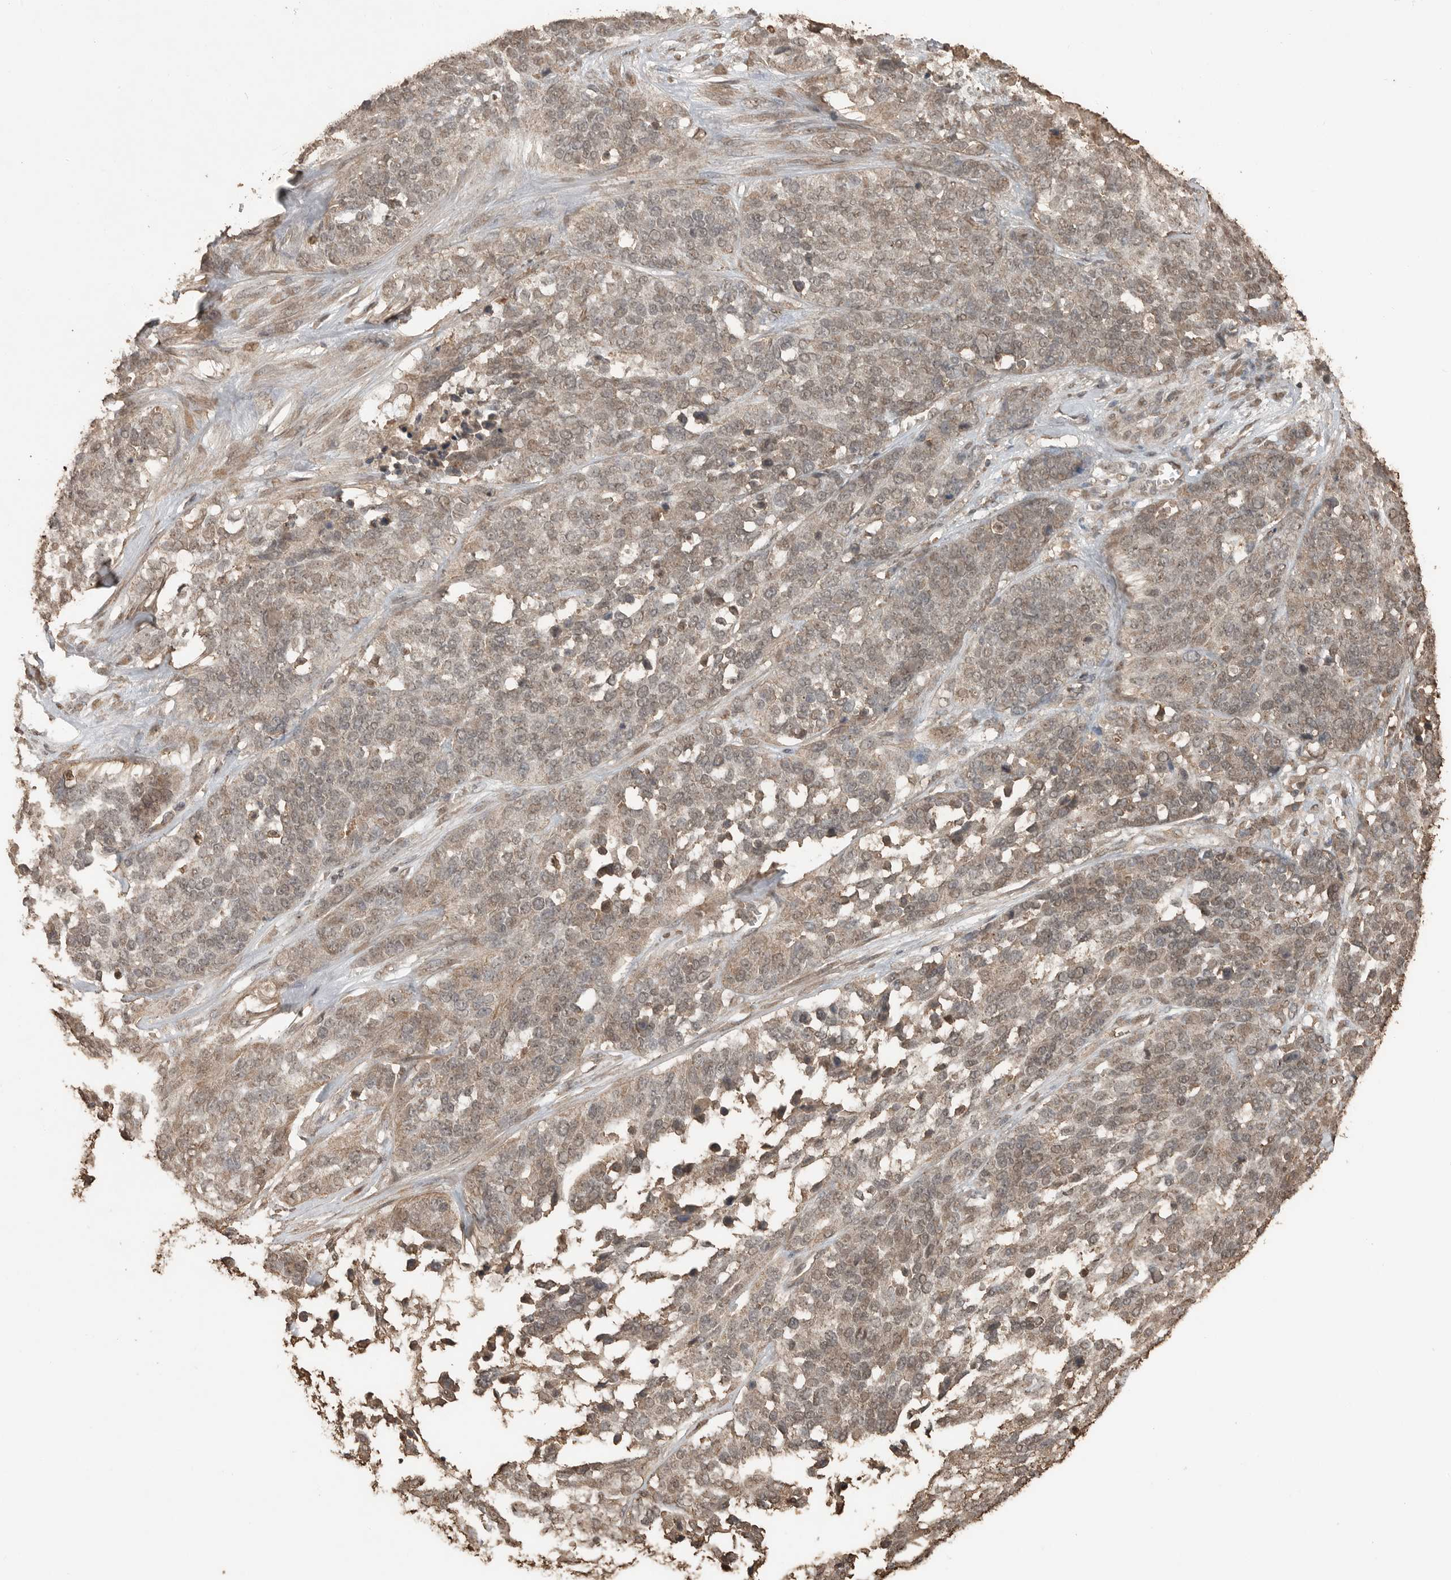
{"staining": {"intensity": "weak", "quantity": ">75%", "location": "cytoplasmic/membranous,nuclear"}, "tissue": "ovarian cancer", "cell_type": "Tumor cells", "image_type": "cancer", "snomed": [{"axis": "morphology", "description": "Cystadenocarcinoma, serous, NOS"}, {"axis": "topography", "description": "Ovary"}], "caption": "Ovarian cancer was stained to show a protein in brown. There is low levels of weak cytoplasmic/membranous and nuclear expression in about >75% of tumor cells. (DAB (3,3'-diaminobenzidine) = brown stain, brightfield microscopy at high magnification).", "gene": "BLZF1", "patient": {"sex": "female", "age": 44}}